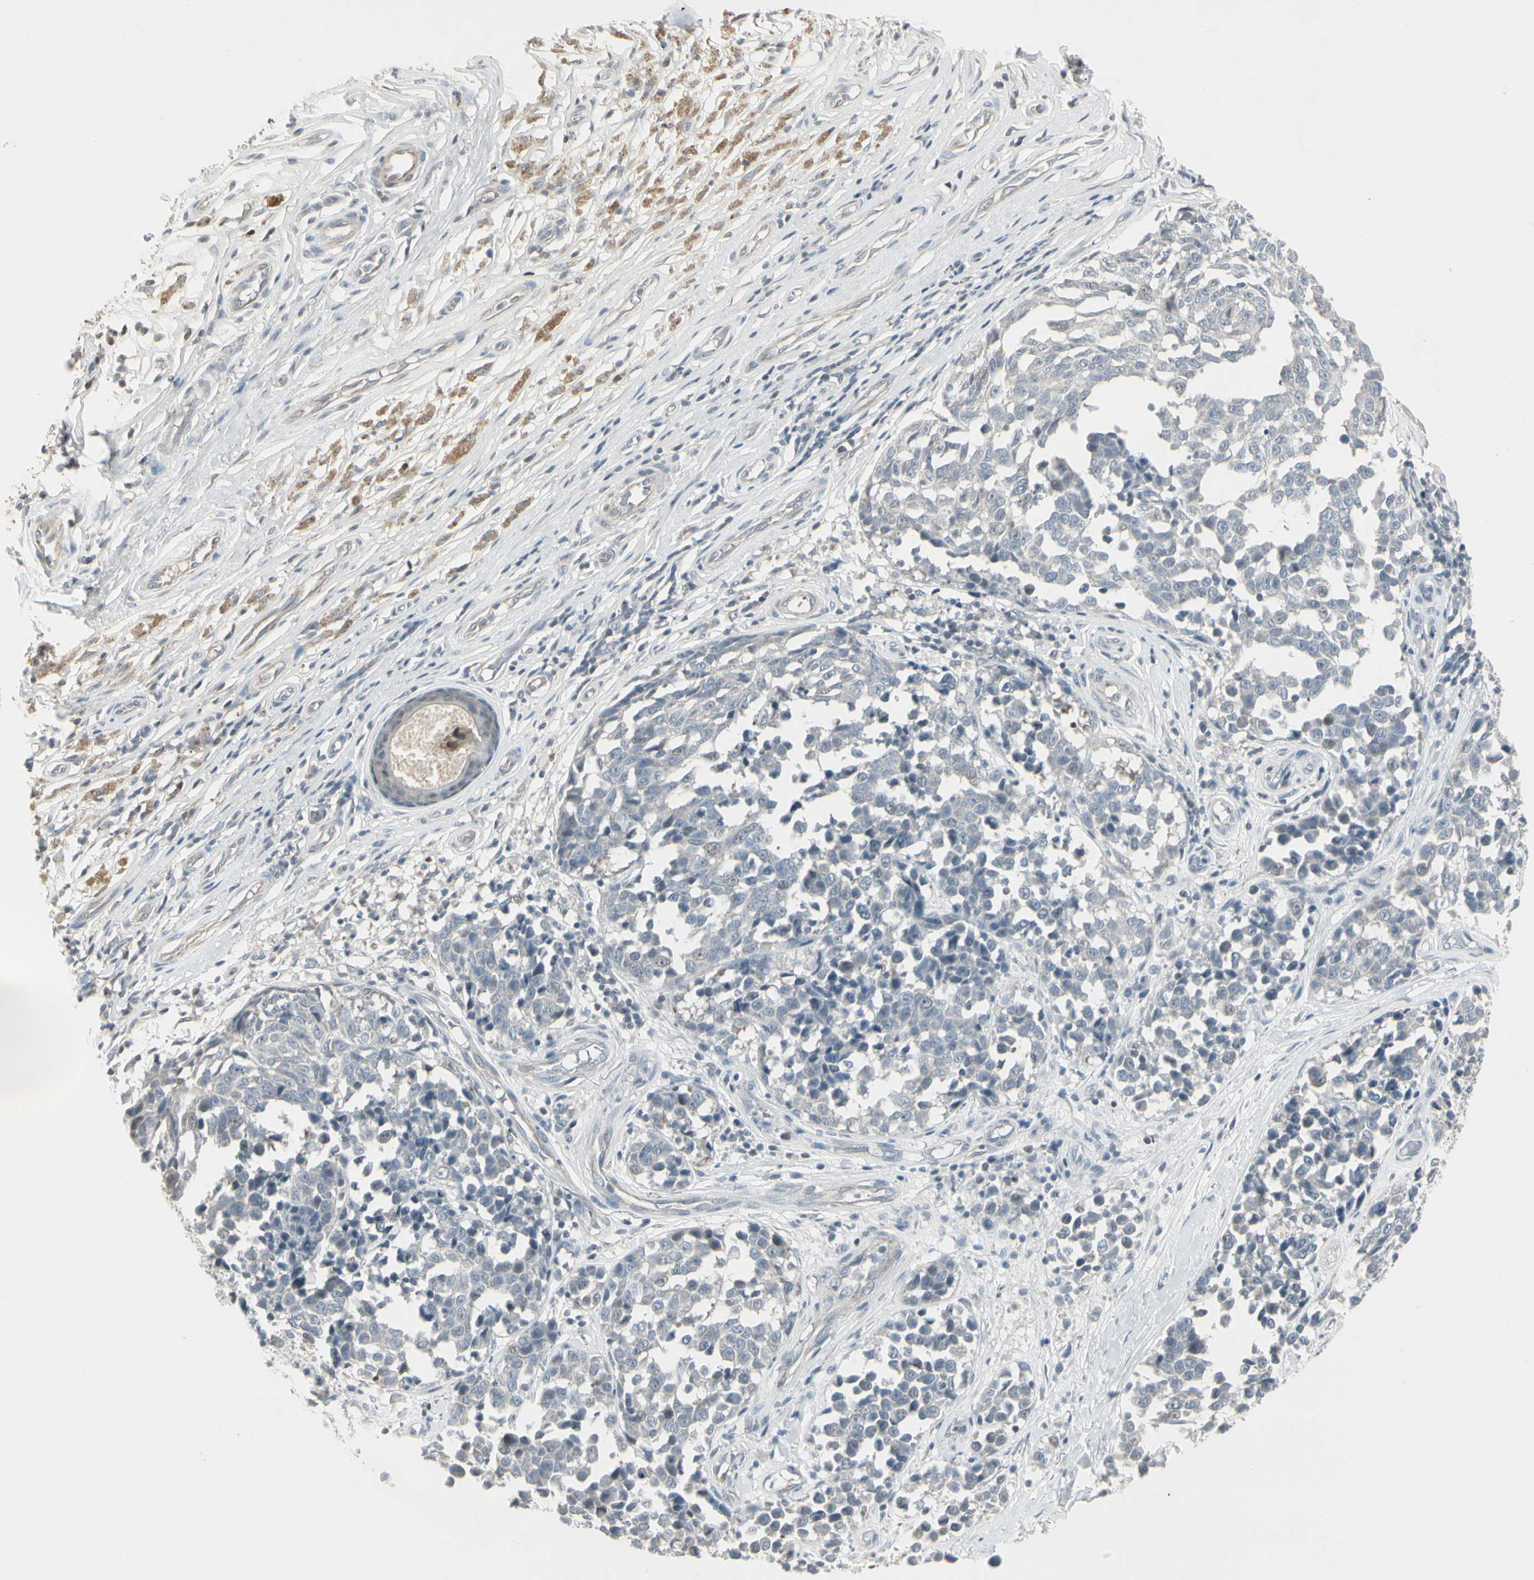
{"staining": {"intensity": "weak", "quantity": "<25%", "location": "cytoplasmic/membranous"}, "tissue": "melanoma", "cell_type": "Tumor cells", "image_type": "cancer", "snomed": [{"axis": "morphology", "description": "Malignant melanoma, NOS"}, {"axis": "topography", "description": "Skin"}], "caption": "A histopathology image of malignant melanoma stained for a protein reveals no brown staining in tumor cells. (IHC, brightfield microscopy, high magnification).", "gene": "DMPK", "patient": {"sex": "female", "age": 64}}